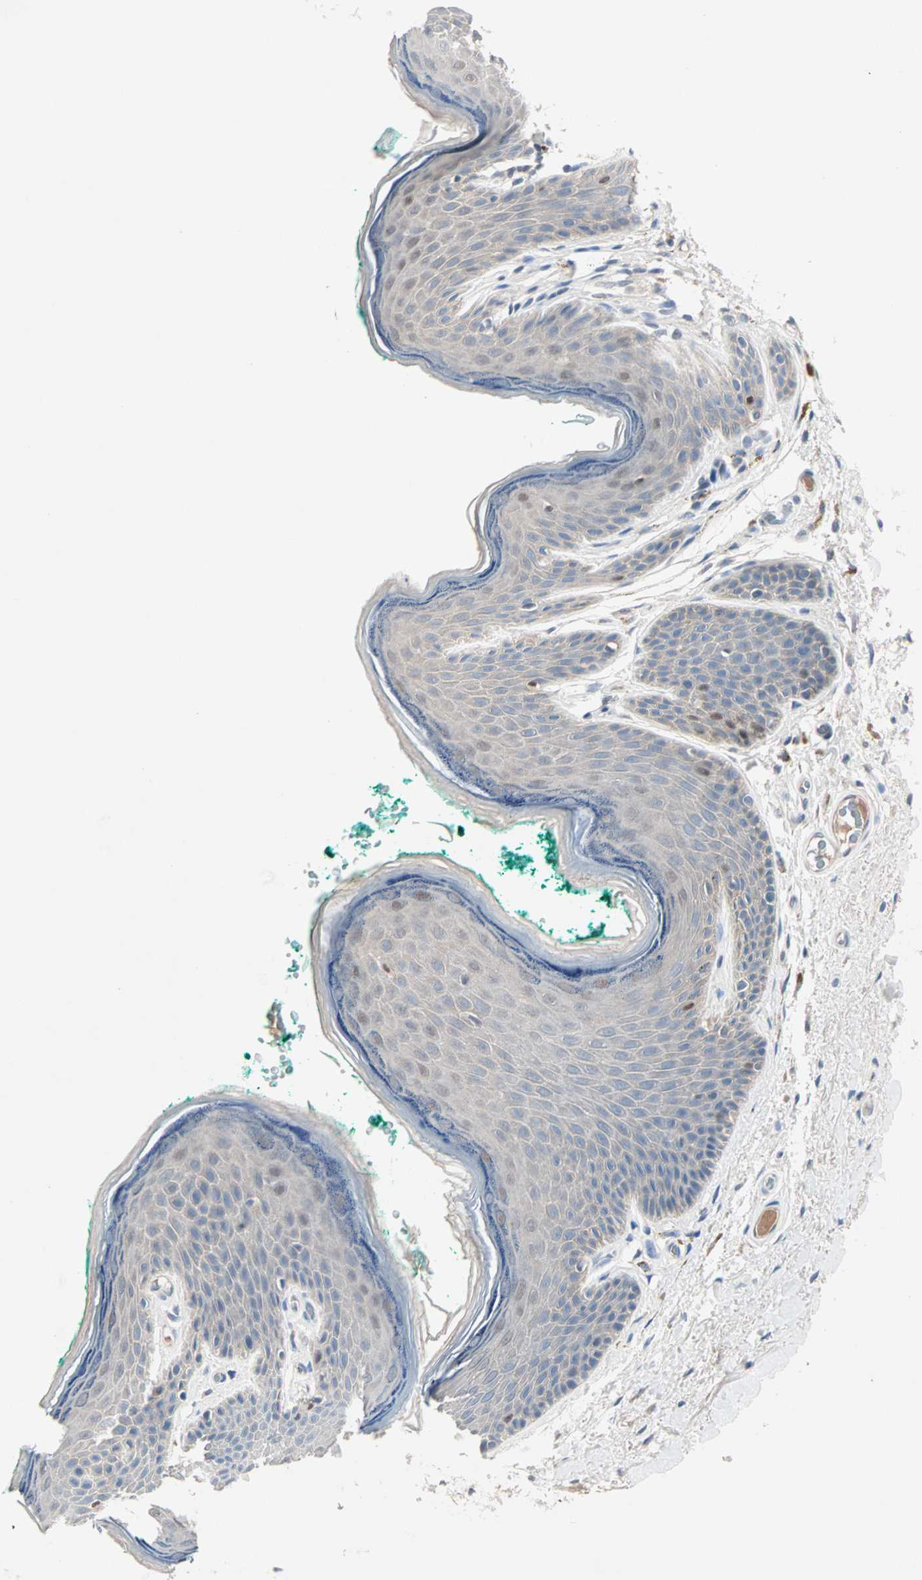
{"staining": {"intensity": "strong", "quantity": "<25%", "location": "nuclear"}, "tissue": "skin", "cell_type": "Epidermal cells", "image_type": "normal", "snomed": [{"axis": "morphology", "description": "Normal tissue, NOS"}, {"axis": "topography", "description": "Anal"}], "caption": "Immunohistochemical staining of benign skin shows strong nuclear protein staining in about <25% of epidermal cells. (DAB IHC, brown staining for protein, blue staining for nuclei).", "gene": "CCNE2", "patient": {"sex": "male", "age": 74}}